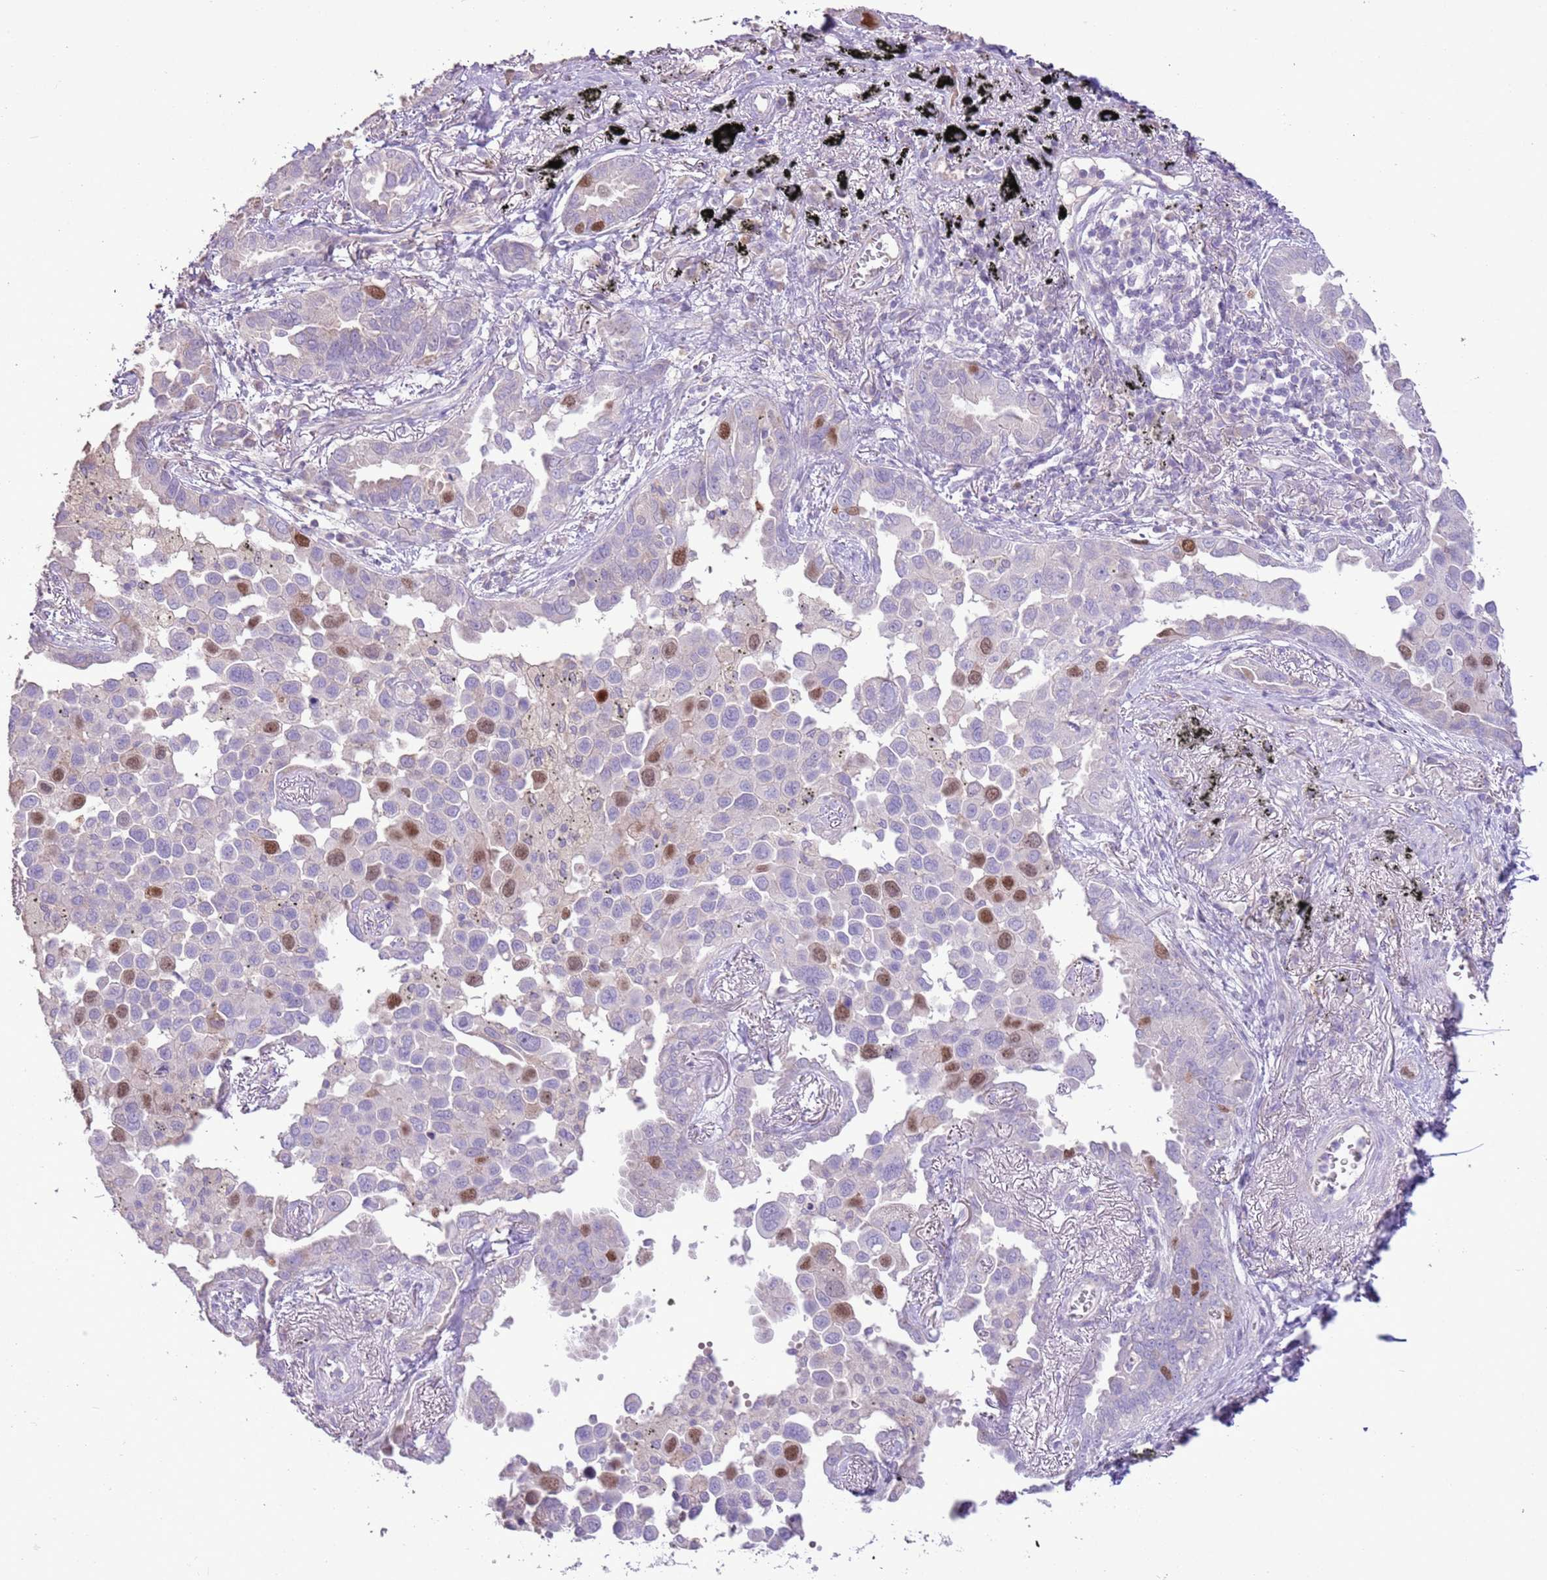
{"staining": {"intensity": "moderate", "quantity": "<25%", "location": "nuclear"}, "tissue": "lung cancer", "cell_type": "Tumor cells", "image_type": "cancer", "snomed": [{"axis": "morphology", "description": "Adenocarcinoma, NOS"}, {"axis": "topography", "description": "Lung"}], "caption": "Lung adenocarcinoma stained with IHC exhibits moderate nuclear expression in about <25% of tumor cells. (IHC, brightfield microscopy, high magnification).", "gene": "GMNN", "patient": {"sex": "male", "age": 67}}